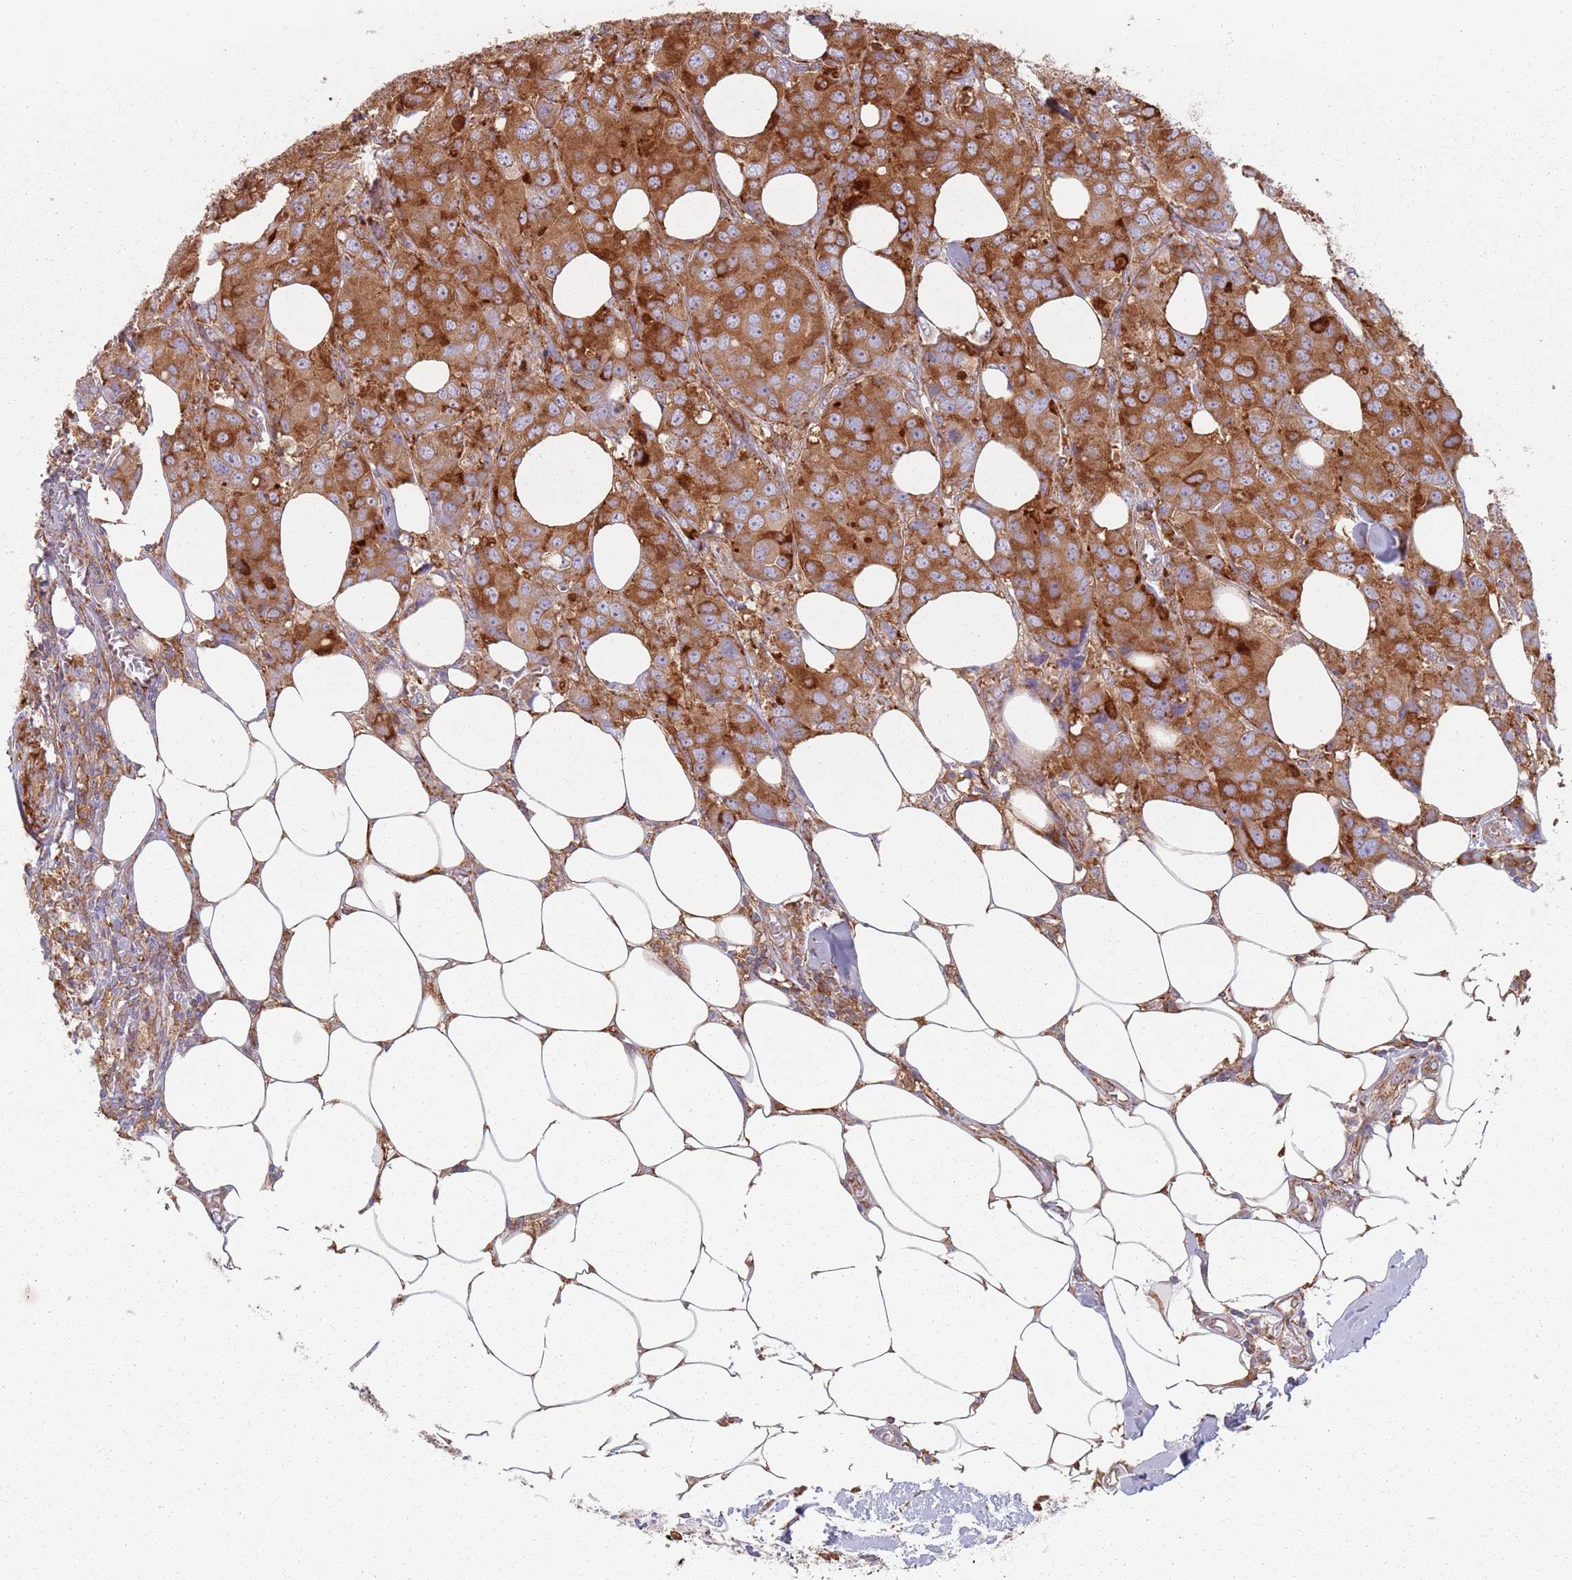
{"staining": {"intensity": "strong", "quantity": ">75%", "location": "cytoplasmic/membranous"}, "tissue": "breast cancer", "cell_type": "Tumor cells", "image_type": "cancer", "snomed": [{"axis": "morphology", "description": "Duct carcinoma"}, {"axis": "topography", "description": "Breast"}], "caption": "This is an image of immunohistochemistry staining of invasive ductal carcinoma (breast), which shows strong expression in the cytoplasmic/membranous of tumor cells.", "gene": "TPD52L2", "patient": {"sex": "female", "age": 43}}